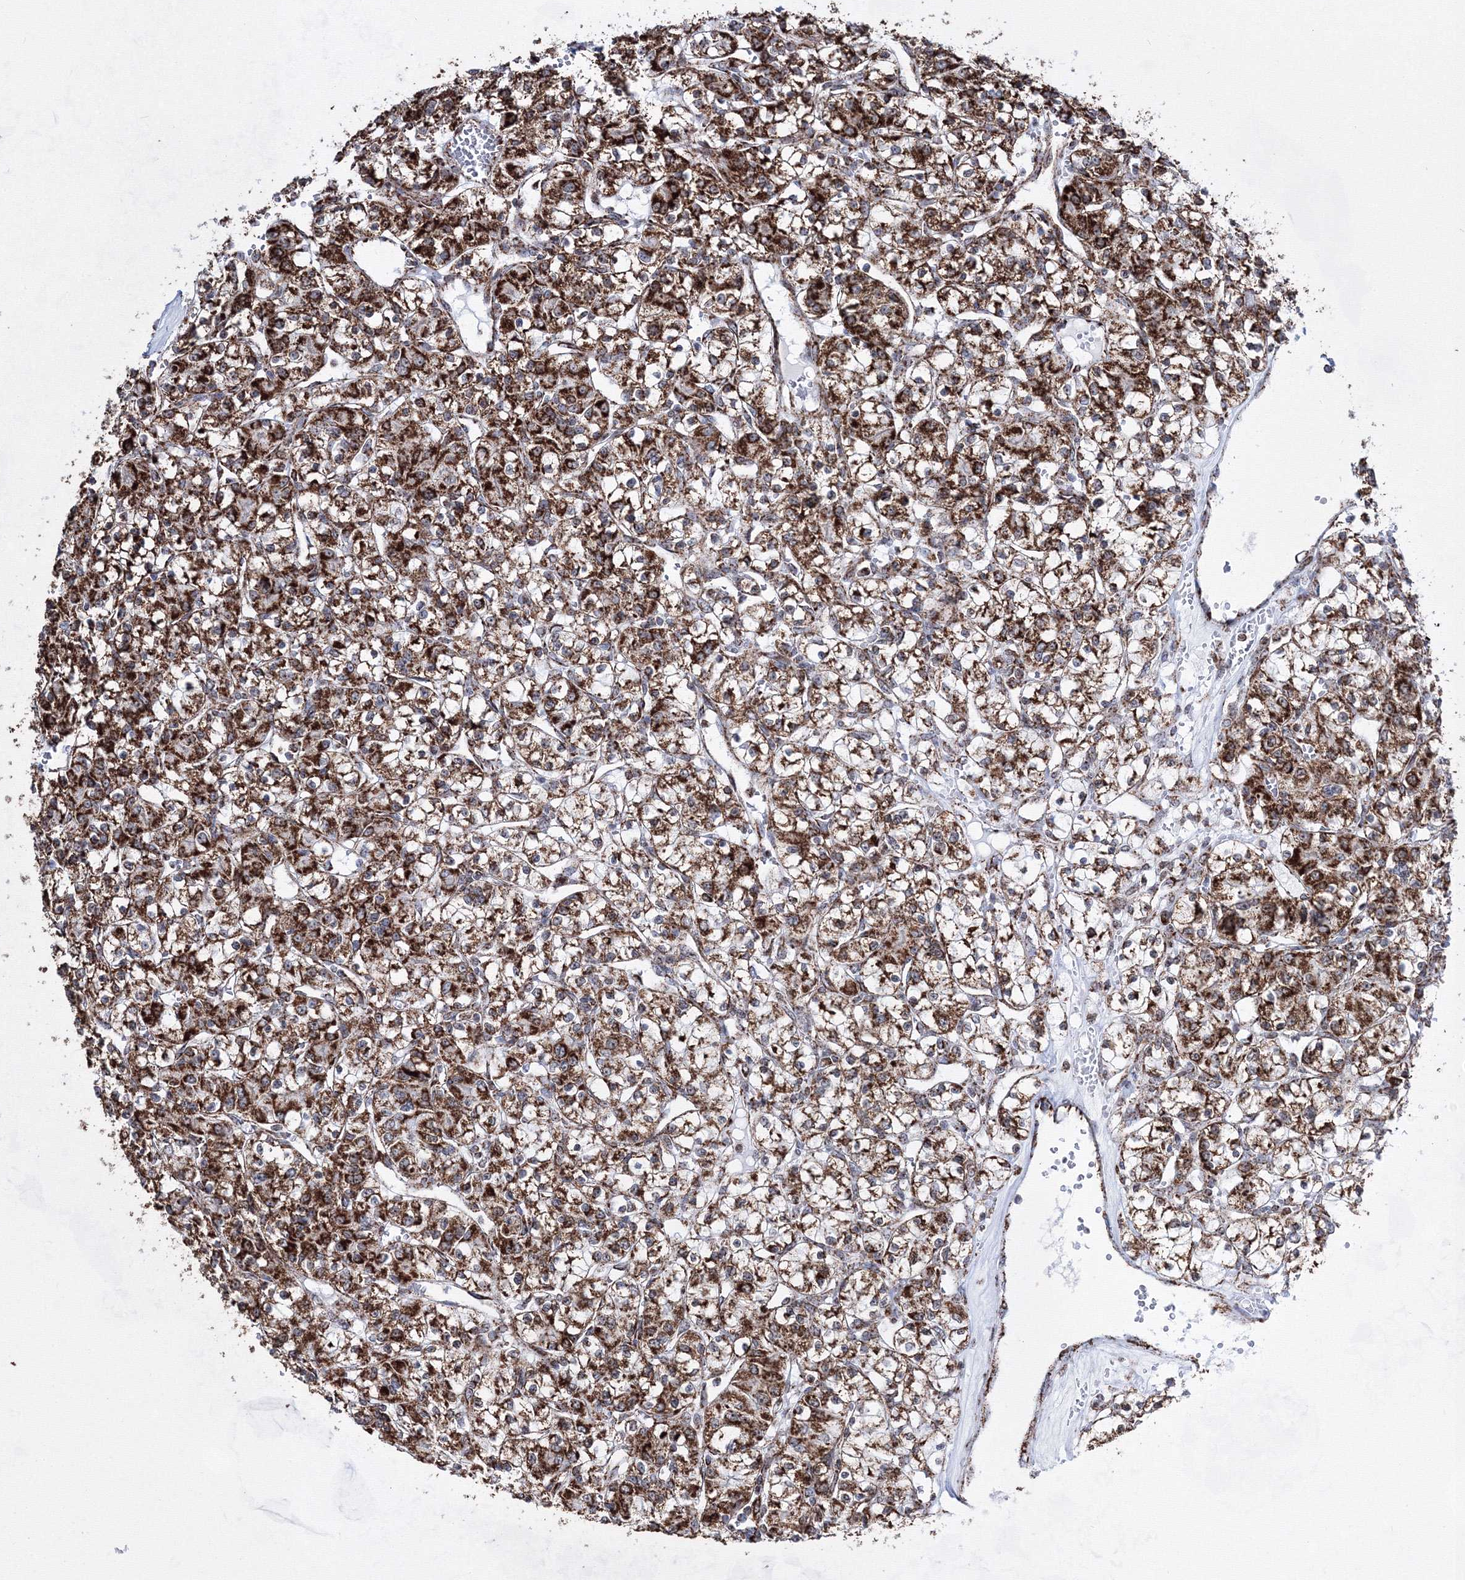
{"staining": {"intensity": "moderate", "quantity": ">75%", "location": "cytoplasmic/membranous"}, "tissue": "renal cancer", "cell_type": "Tumor cells", "image_type": "cancer", "snomed": [{"axis": "morphology", "description": "Adenocarcinoma, NOS"}, {"axis": "topography", "description": "Kidney"}], "caption": "High-magnification brightfield microscopy of renal cancer (adenocarcinoma) stained with DAB (brown) and counterstained with hematoxylin (blue). tumor cells exhibit moderate cytoplasmic/membranous expression is identified in approximately>75% of cells.", "gene": "HADHB", "patient": {"sex": "female", "age": 59}}